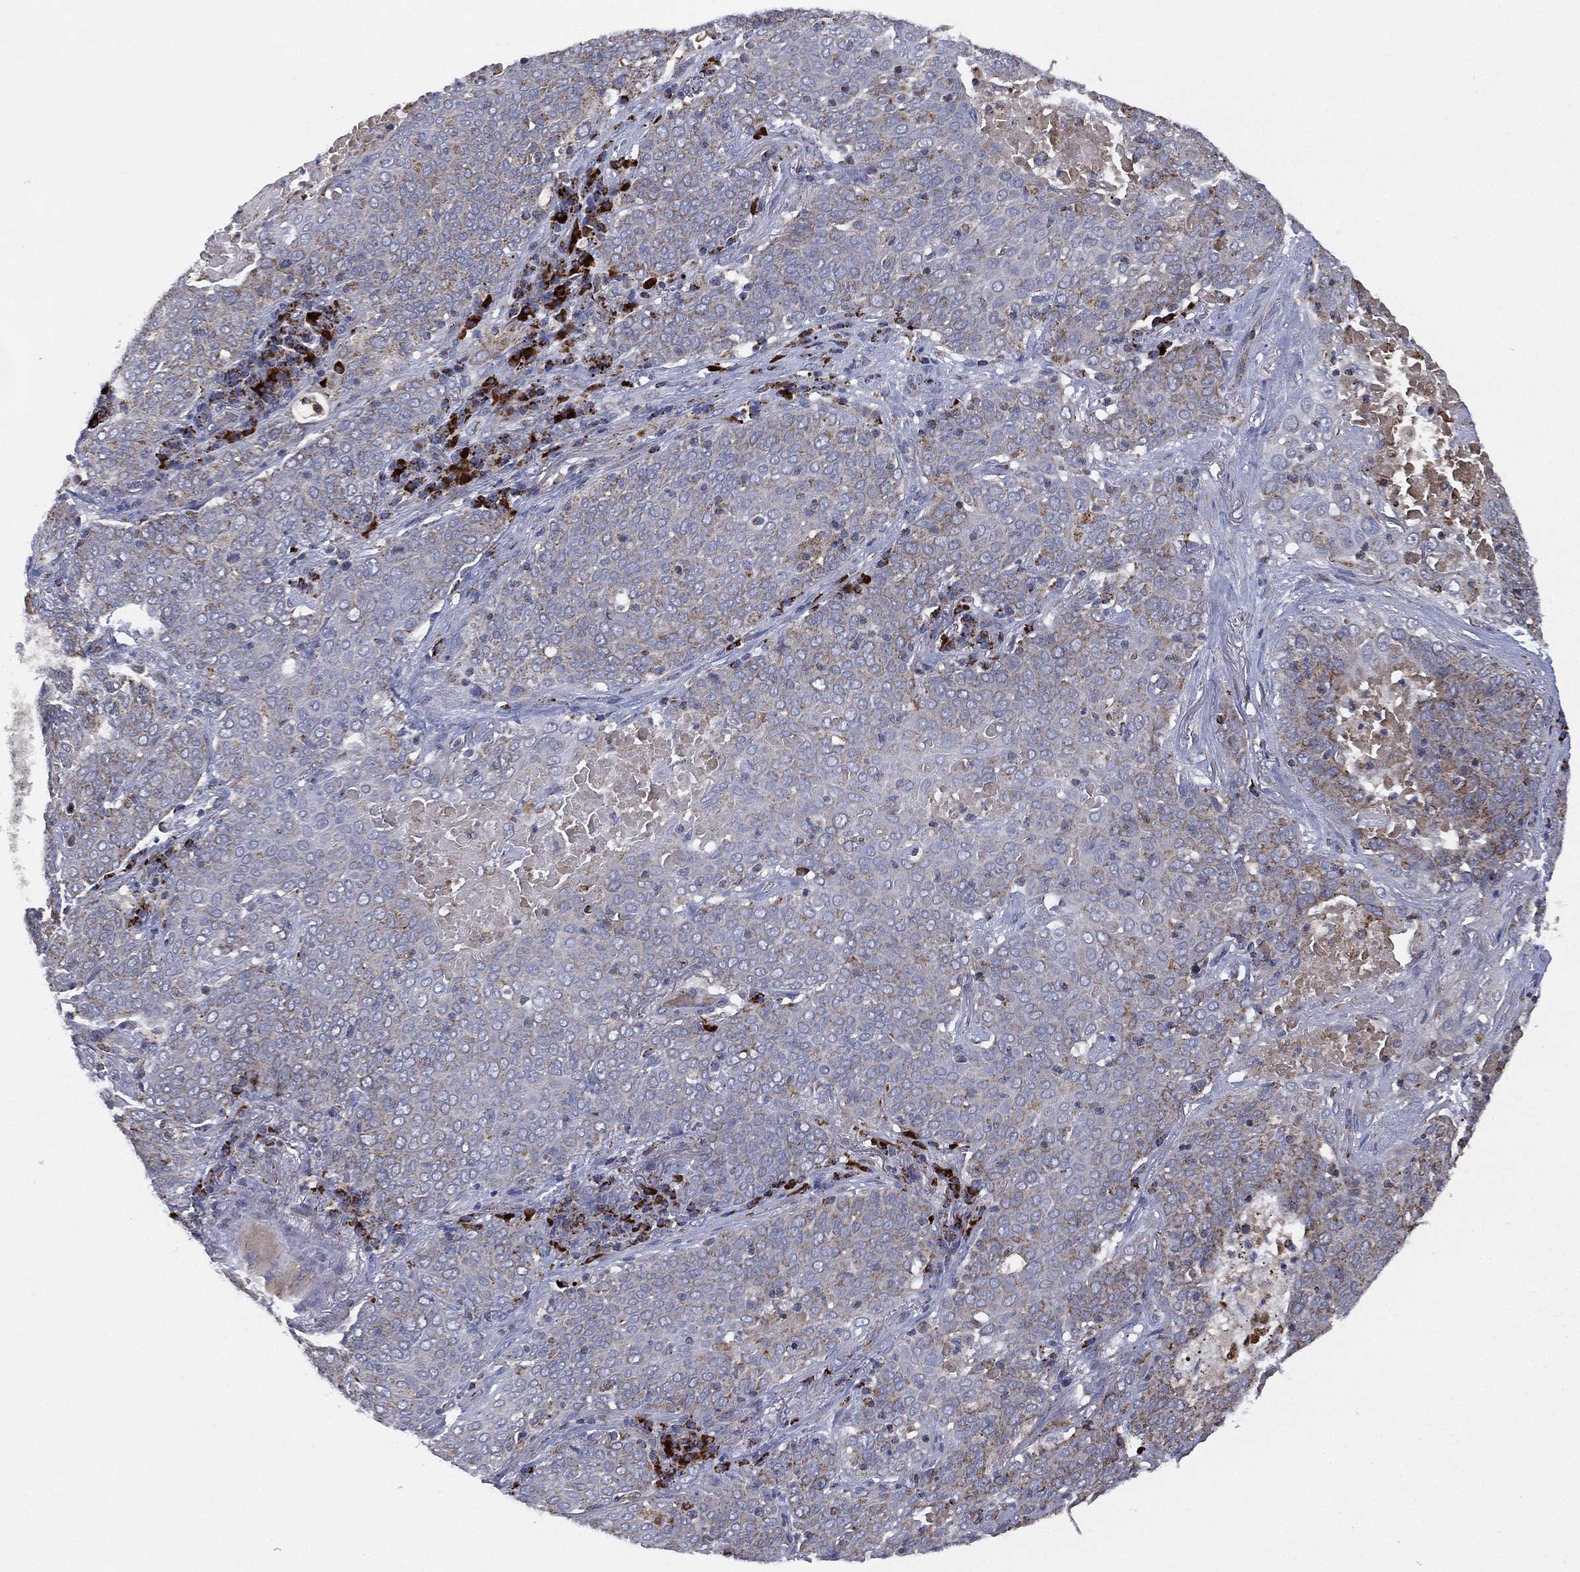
{"staining": {"intensity": "weak", "quantity": "25%-75%", "location": "cytoplasmic/membranous"}, "tissue": "lung cancer", "cell_type": "Tumor cells", "image_type": "cancer", "snomed": [{"axis": "morphology", "description": "Squamous cell carcinoma, NOS"}, {"axis": "topography", "description": "Lung"}], "caption": "Squamous cell carcinoma (lung) stained with a brown dye shows weak cytoplasmic/membranous positive staining in about 25%-75% of tumor cells.", "gene": "PPP2R5A", "patient": {"sex": "male", "age": 82}}